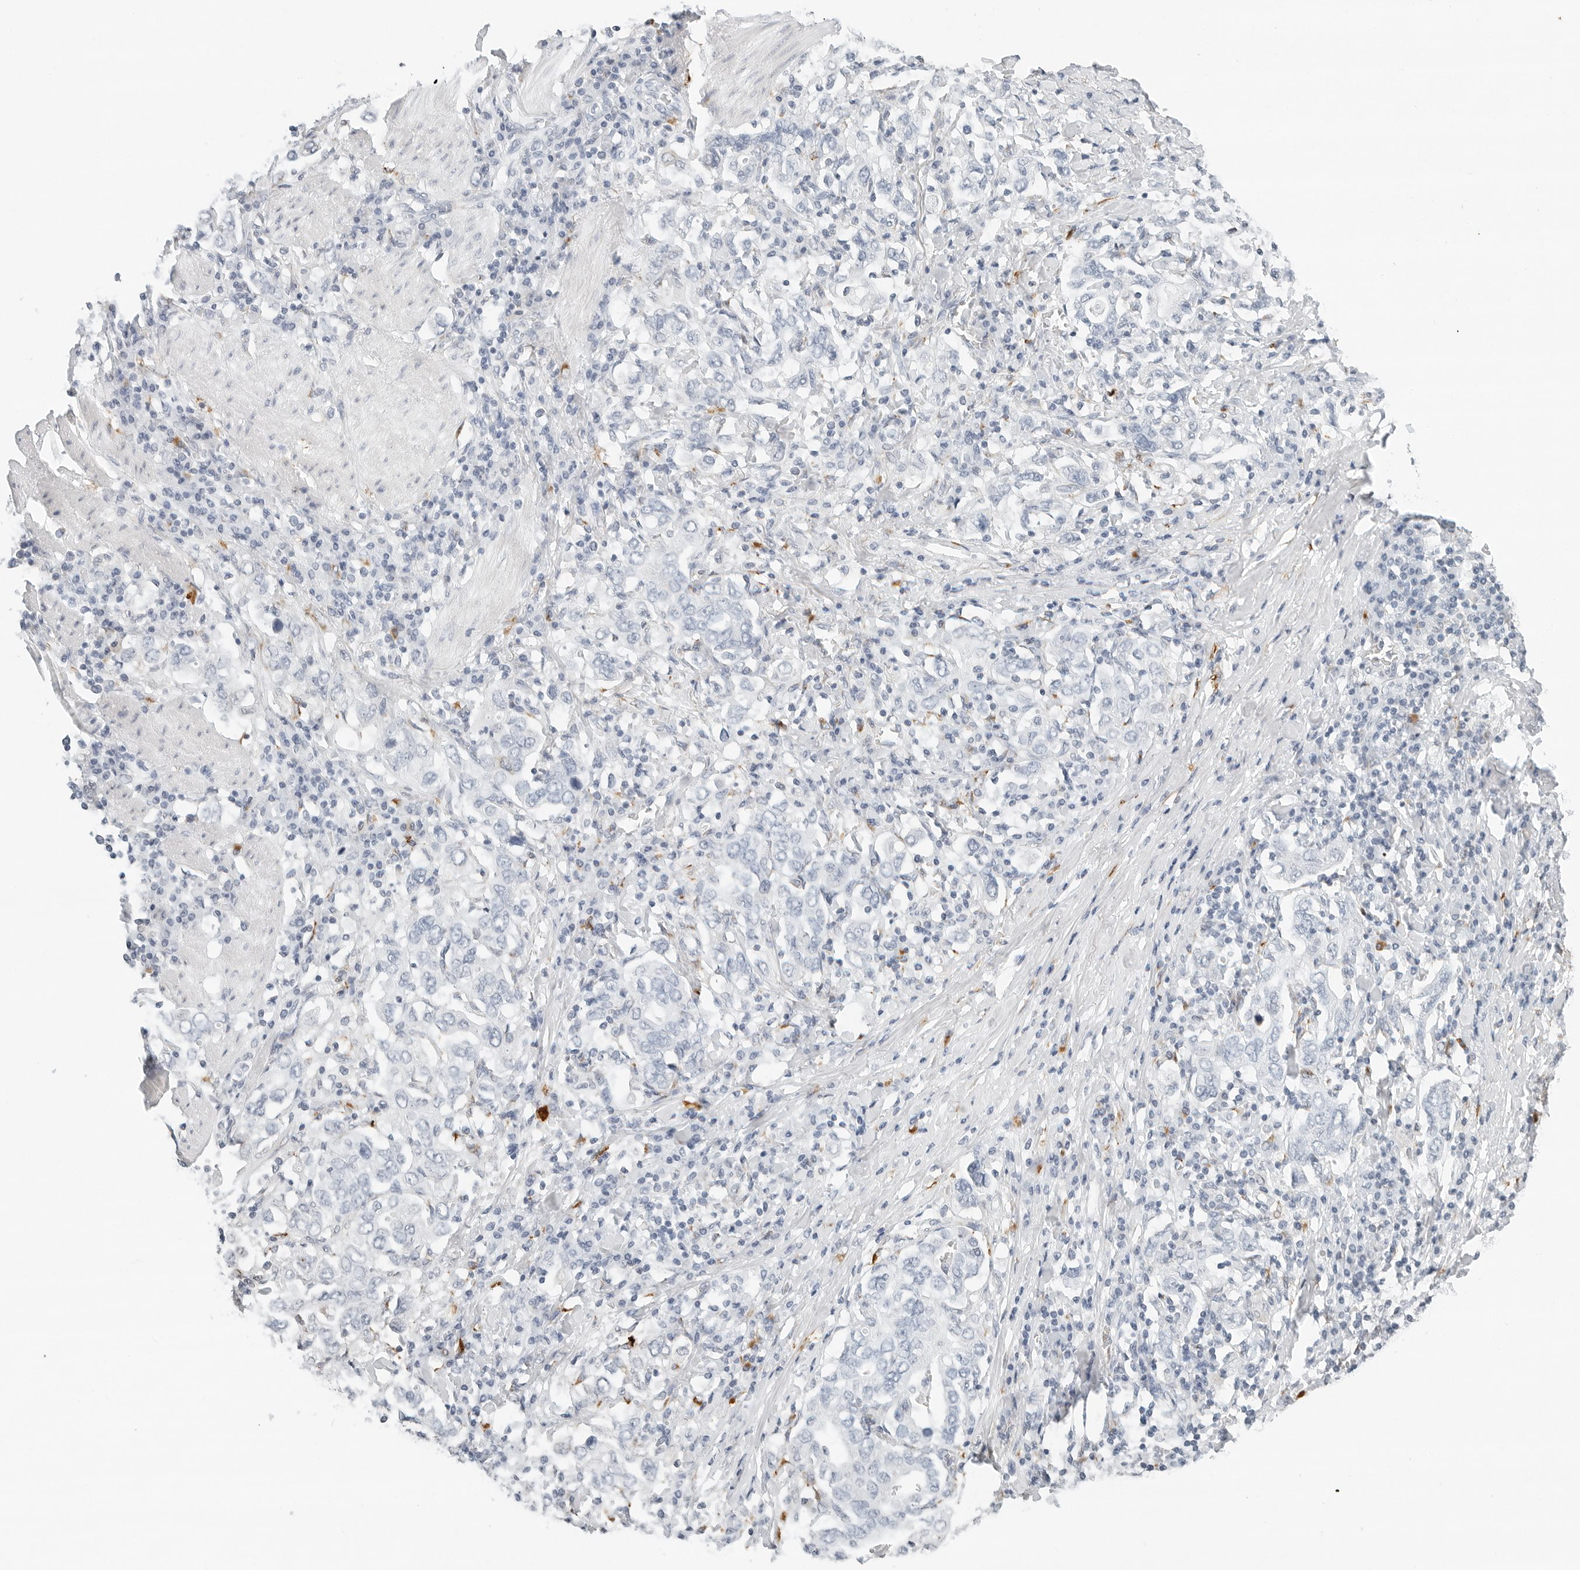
{"staining": {"intensity": "negative", "quantity": "none", "location": "none"}, "tissue": "stomach cancer", "cell_type": "Tumor cells", "image_type": "cancer", "snomed": [{"axis": "morphology", "description": "Adenocarcinoma, NOS"}, {"axis": "topography", "description": "Stomach, upper"}], "caption": "Immunohistochemical staining of human stomach cancer exhibits no significant positivity in tumor cells.", "gene": "P4HA2", "patient": {"sex": "male", "age": 62}}